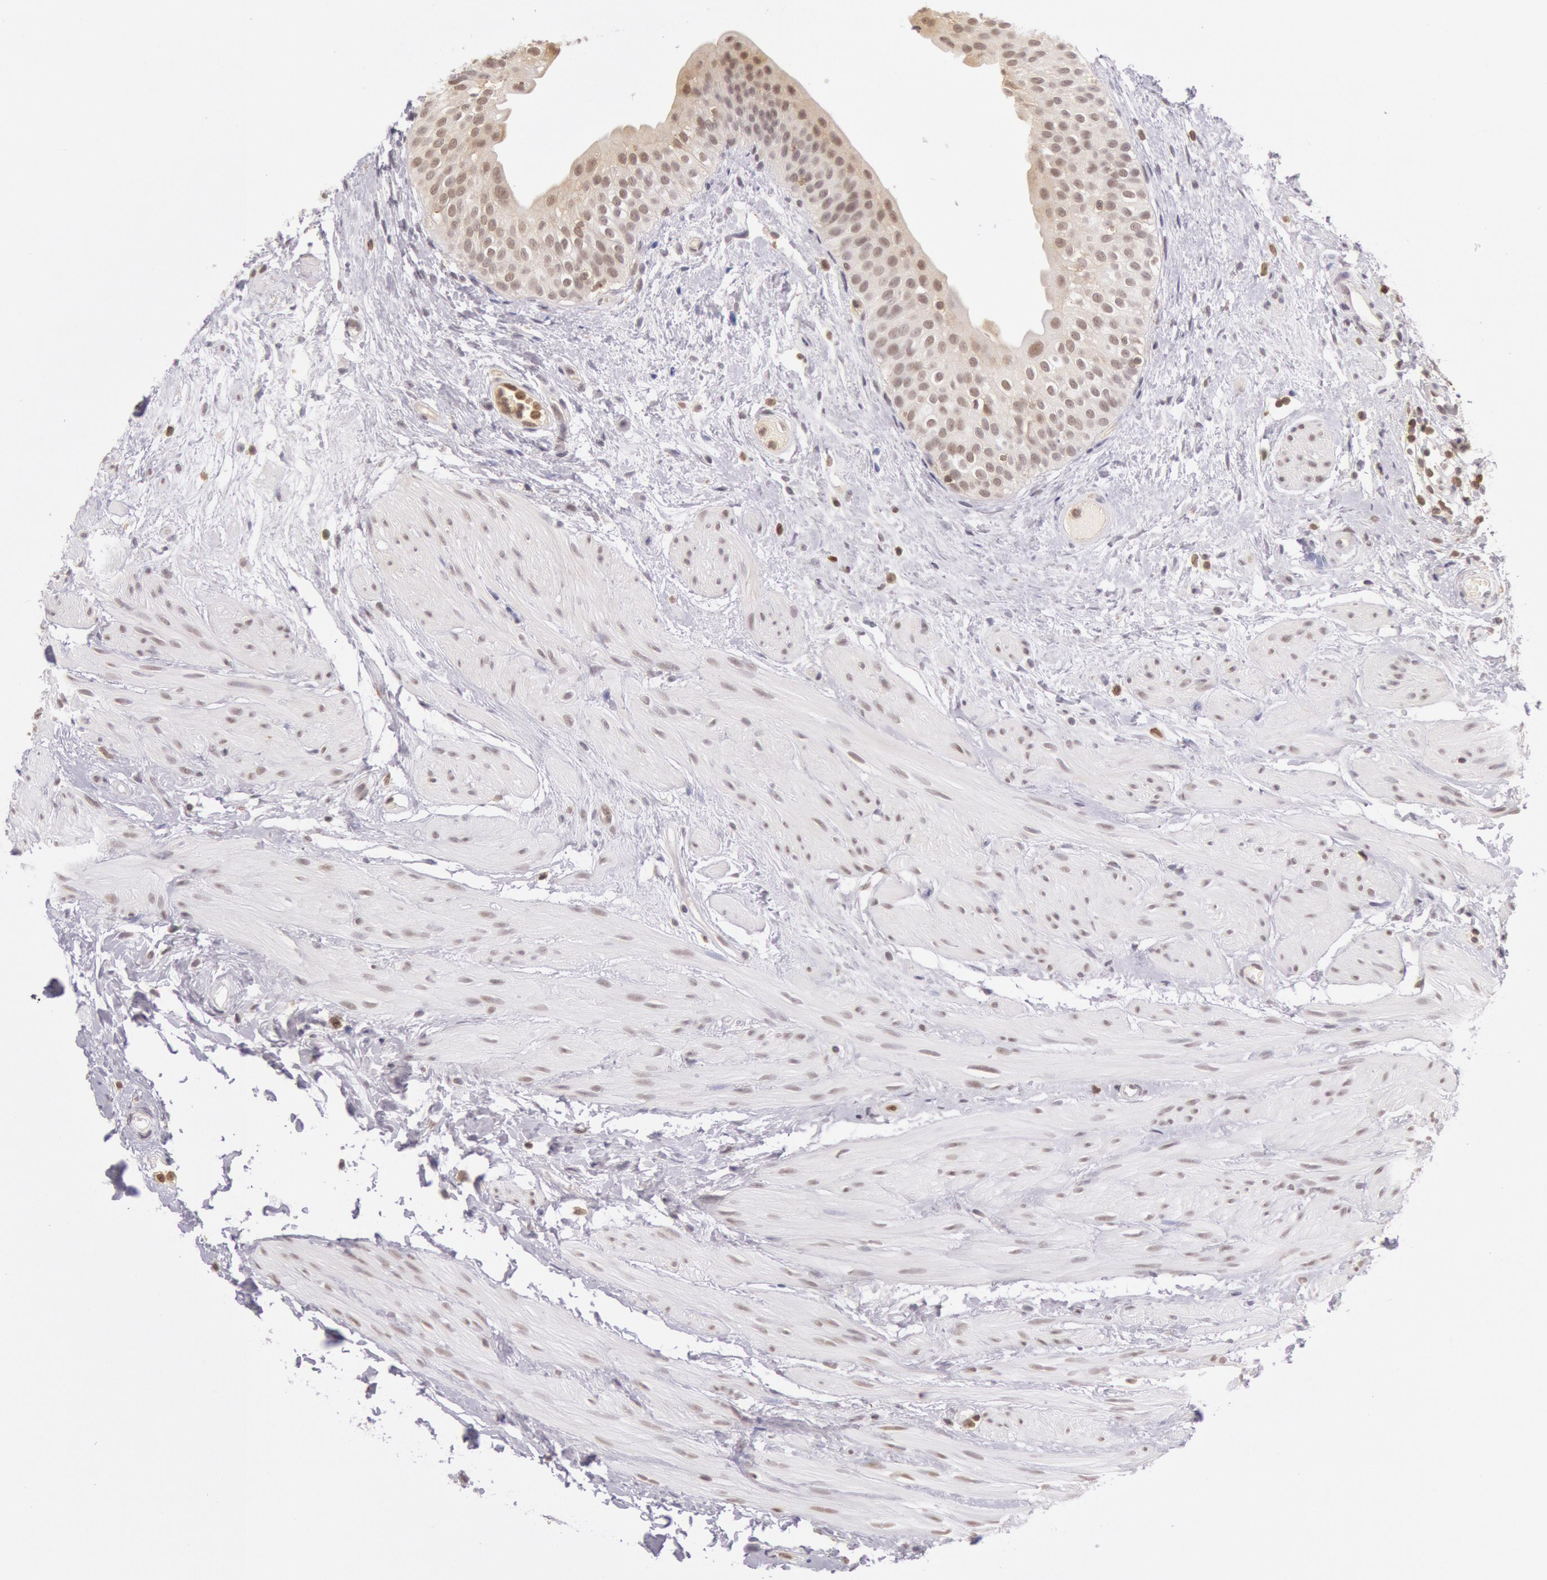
{"staining": {"intensity": "moderate", "quantity": ">75%", "location": "cytoplasmic/membranous,nuclear"}, "tissue": "urinary bladder", "cell_type": "Urothelial cells", "image_type": "normal", "snomed": [{"axis": "morphology", "description": "Normal tissue, NOS"}, {"axis": "topography", "description": "Urinary bladder"}], "caption": "Urinary bladder stained for a protein (brown) reveals moderate cytoplasmic/membranous,nuclear positive staining in approximately >75% of urothelial cells.", "gene": "HIF1A", "patient": {"sex": "female", "age": 55}}